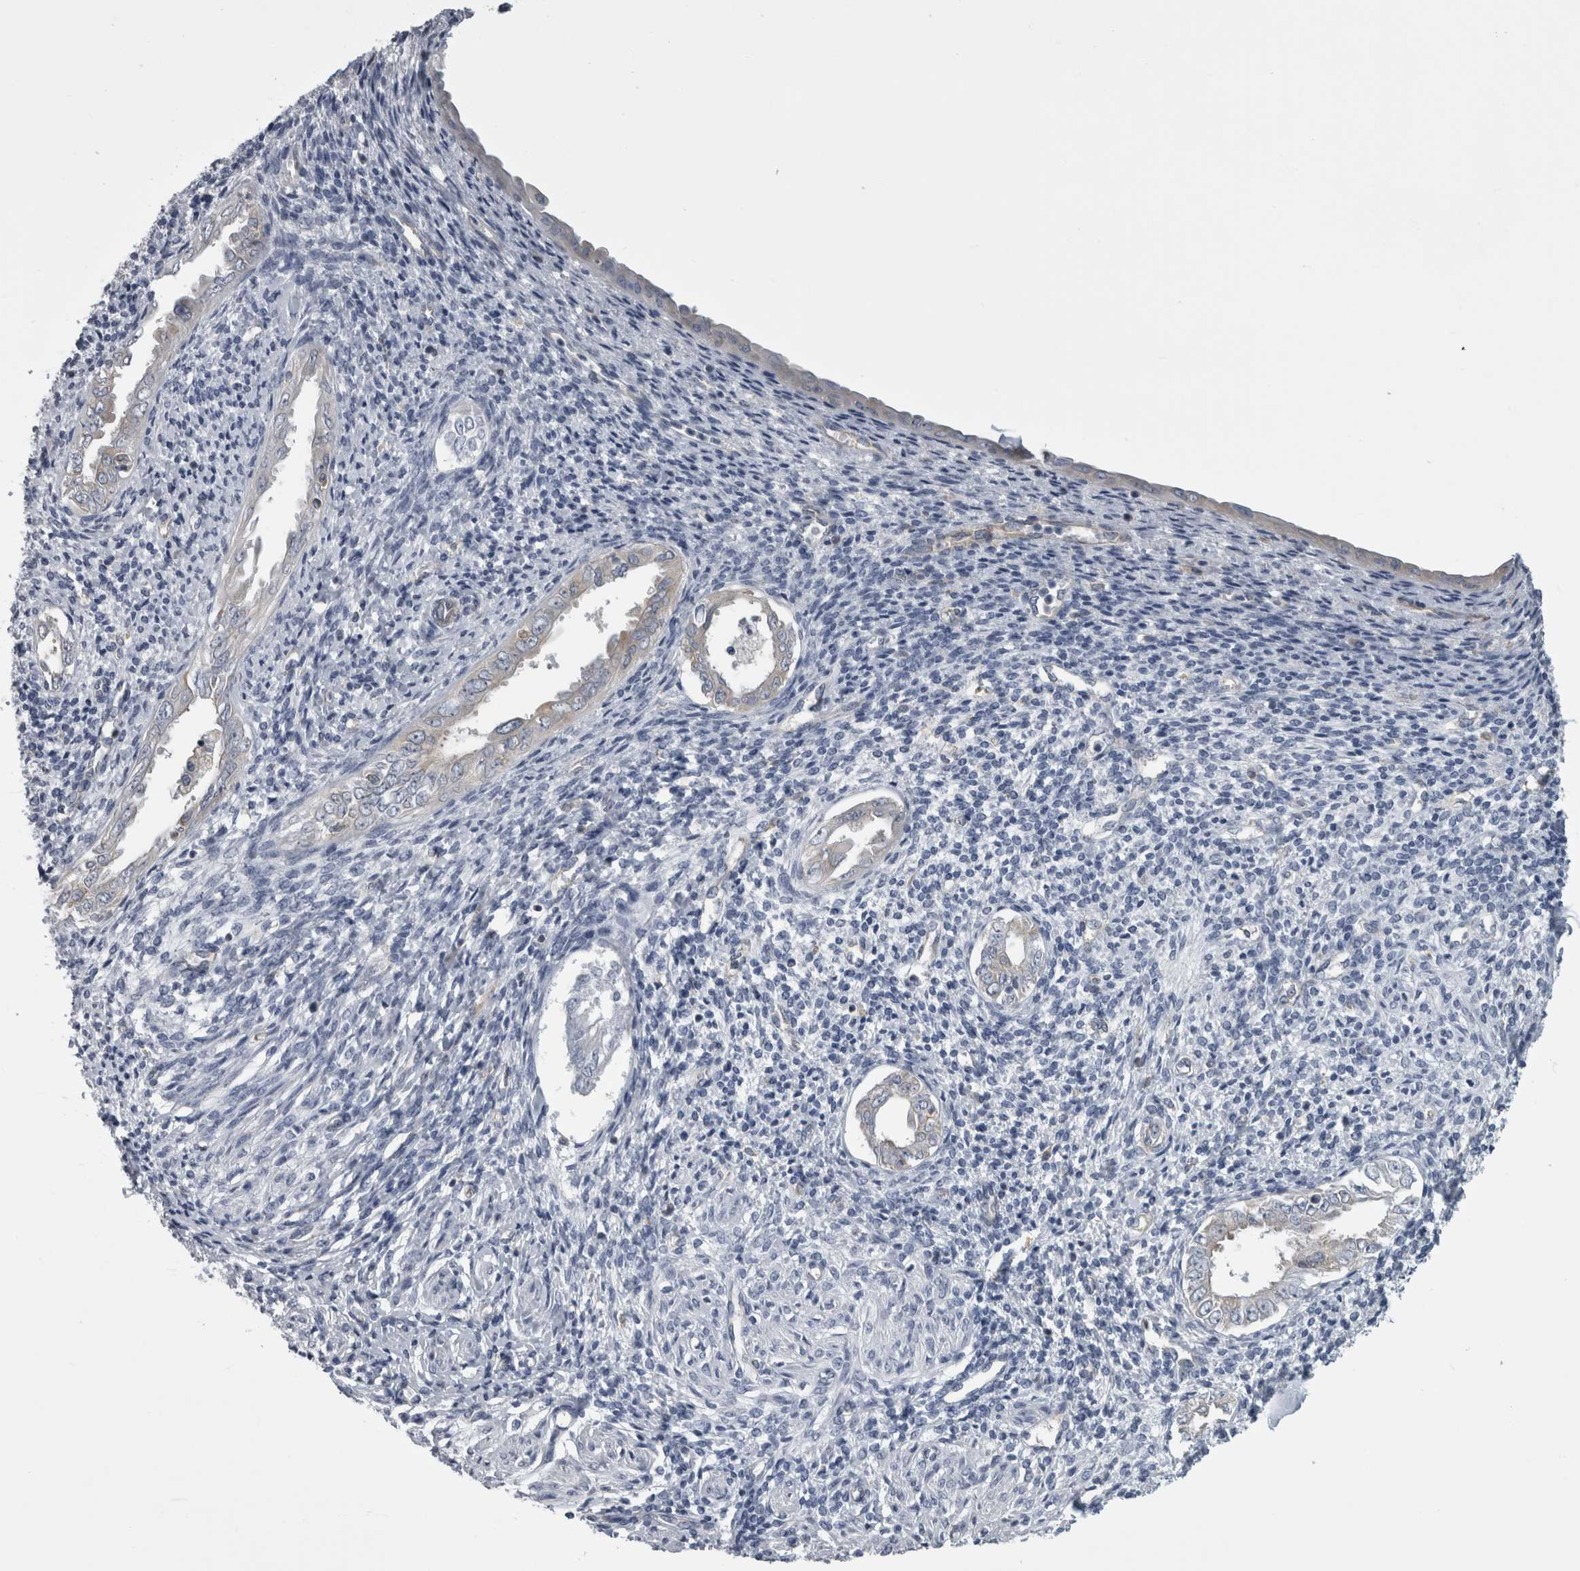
{"staining": {"intensity": "negative", "quantity": "none", "location": "none"}, "tissue": "endometrium", "cell_type": "Cells in endometrial stroma", "image_type": "normal", "snomed": [{"axis": "morphology", "description": "Normal tissue, NOS"}, {"axis": "topography", "description": "Endometrium"}], "caption": "DAB immunohistochemical staining of normal endometrium demonstrates no significant expression in cells in endometrial stroma.", "gene": "PRRC2C", "patient": {"sex": "female", "age": 66}}